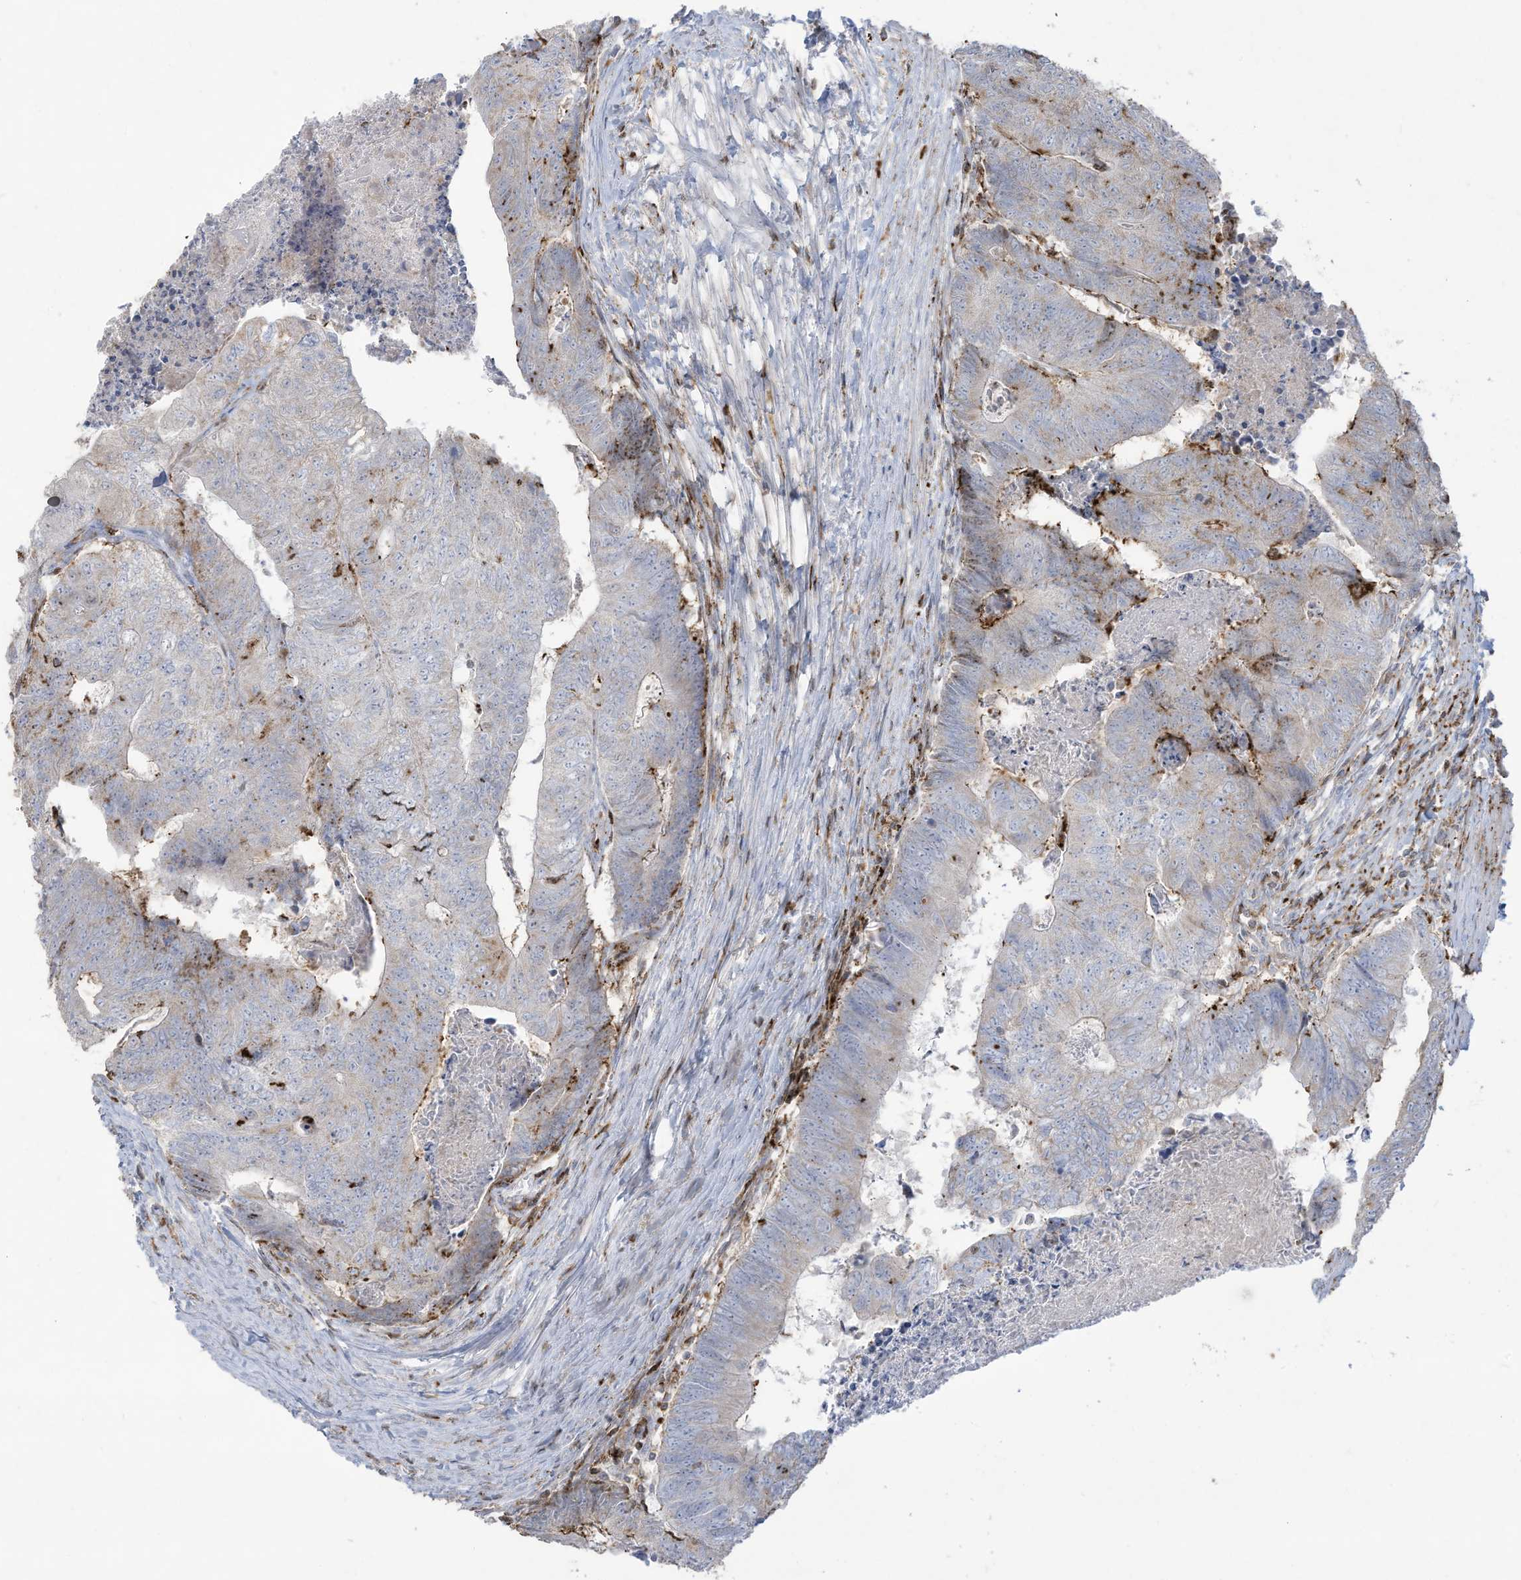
{"staining": {"intensity": "negative", "quantity": "none", "location": "none"}, "tissue": "colorectal cancer", "cell_type": "Tumor cells", "image_type": "cancer", "snomed": [{"axis": "morphology", "description": "Adenocarcinoma, NOS"}, {"axis": "topography", "description": "Colon"}], "caption": "Image shows no protein staining in tumor cells of colorectal cancer (adenocarcinoma) tissue.", "gene": "THNSL2", "patient": {"sex": "female", "age": 67}}